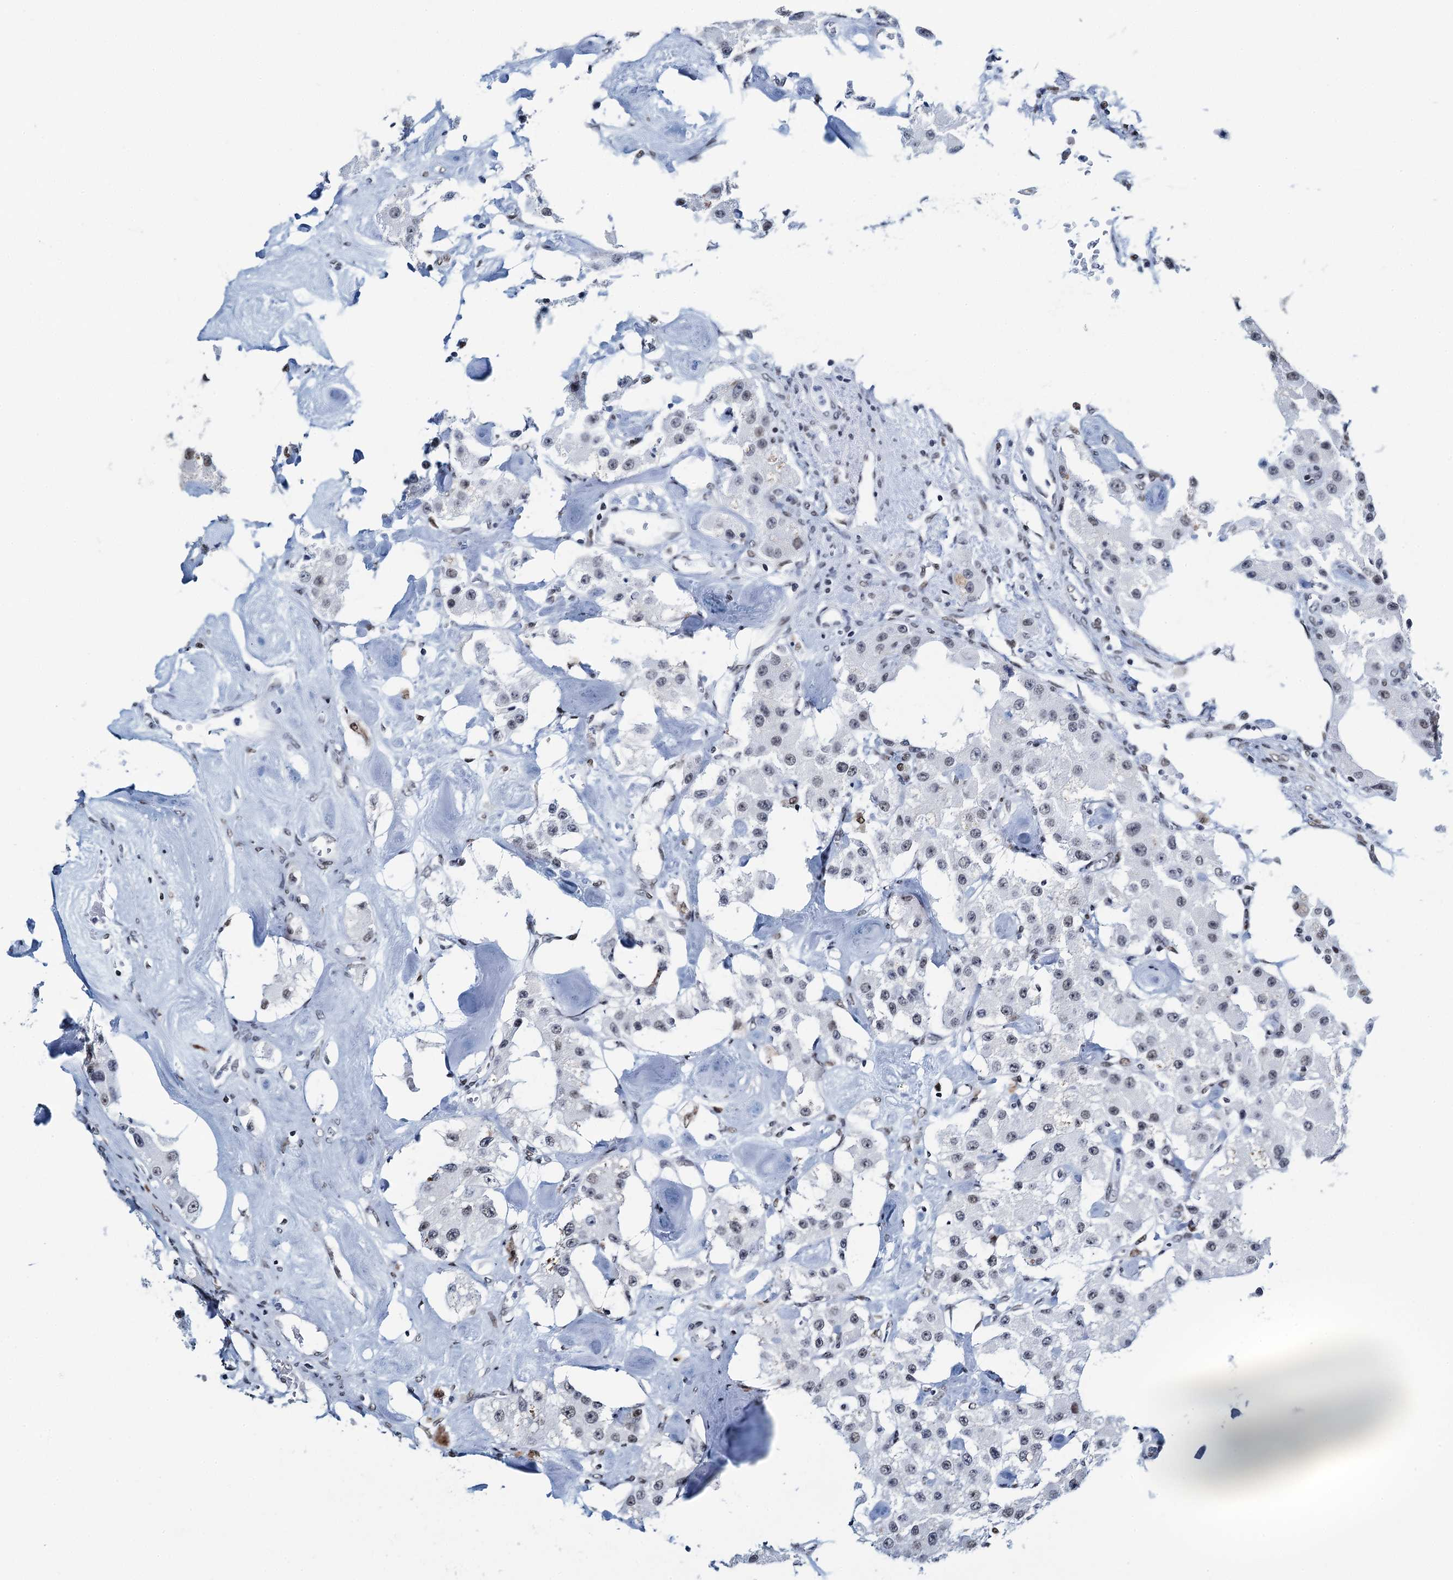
{"staining": {"intensity": "weak", "quantity": "<25%", "location": "nuclear"}, "tissue": "carcinoid", "cell_type": "Tumor cells", "image_type": "cancer", "snomed": [{"axis": "morphology", "description": "Carcinoid, malignant, NOS"}, {"axis": "topography", "description": "Pancreas"}], "caption": "Micrograph shows no protein staining in tumor cells of carcinoid tissue.", "gene": "HNRNPUL2", "patient": {"sex": "male", "age": 41}}